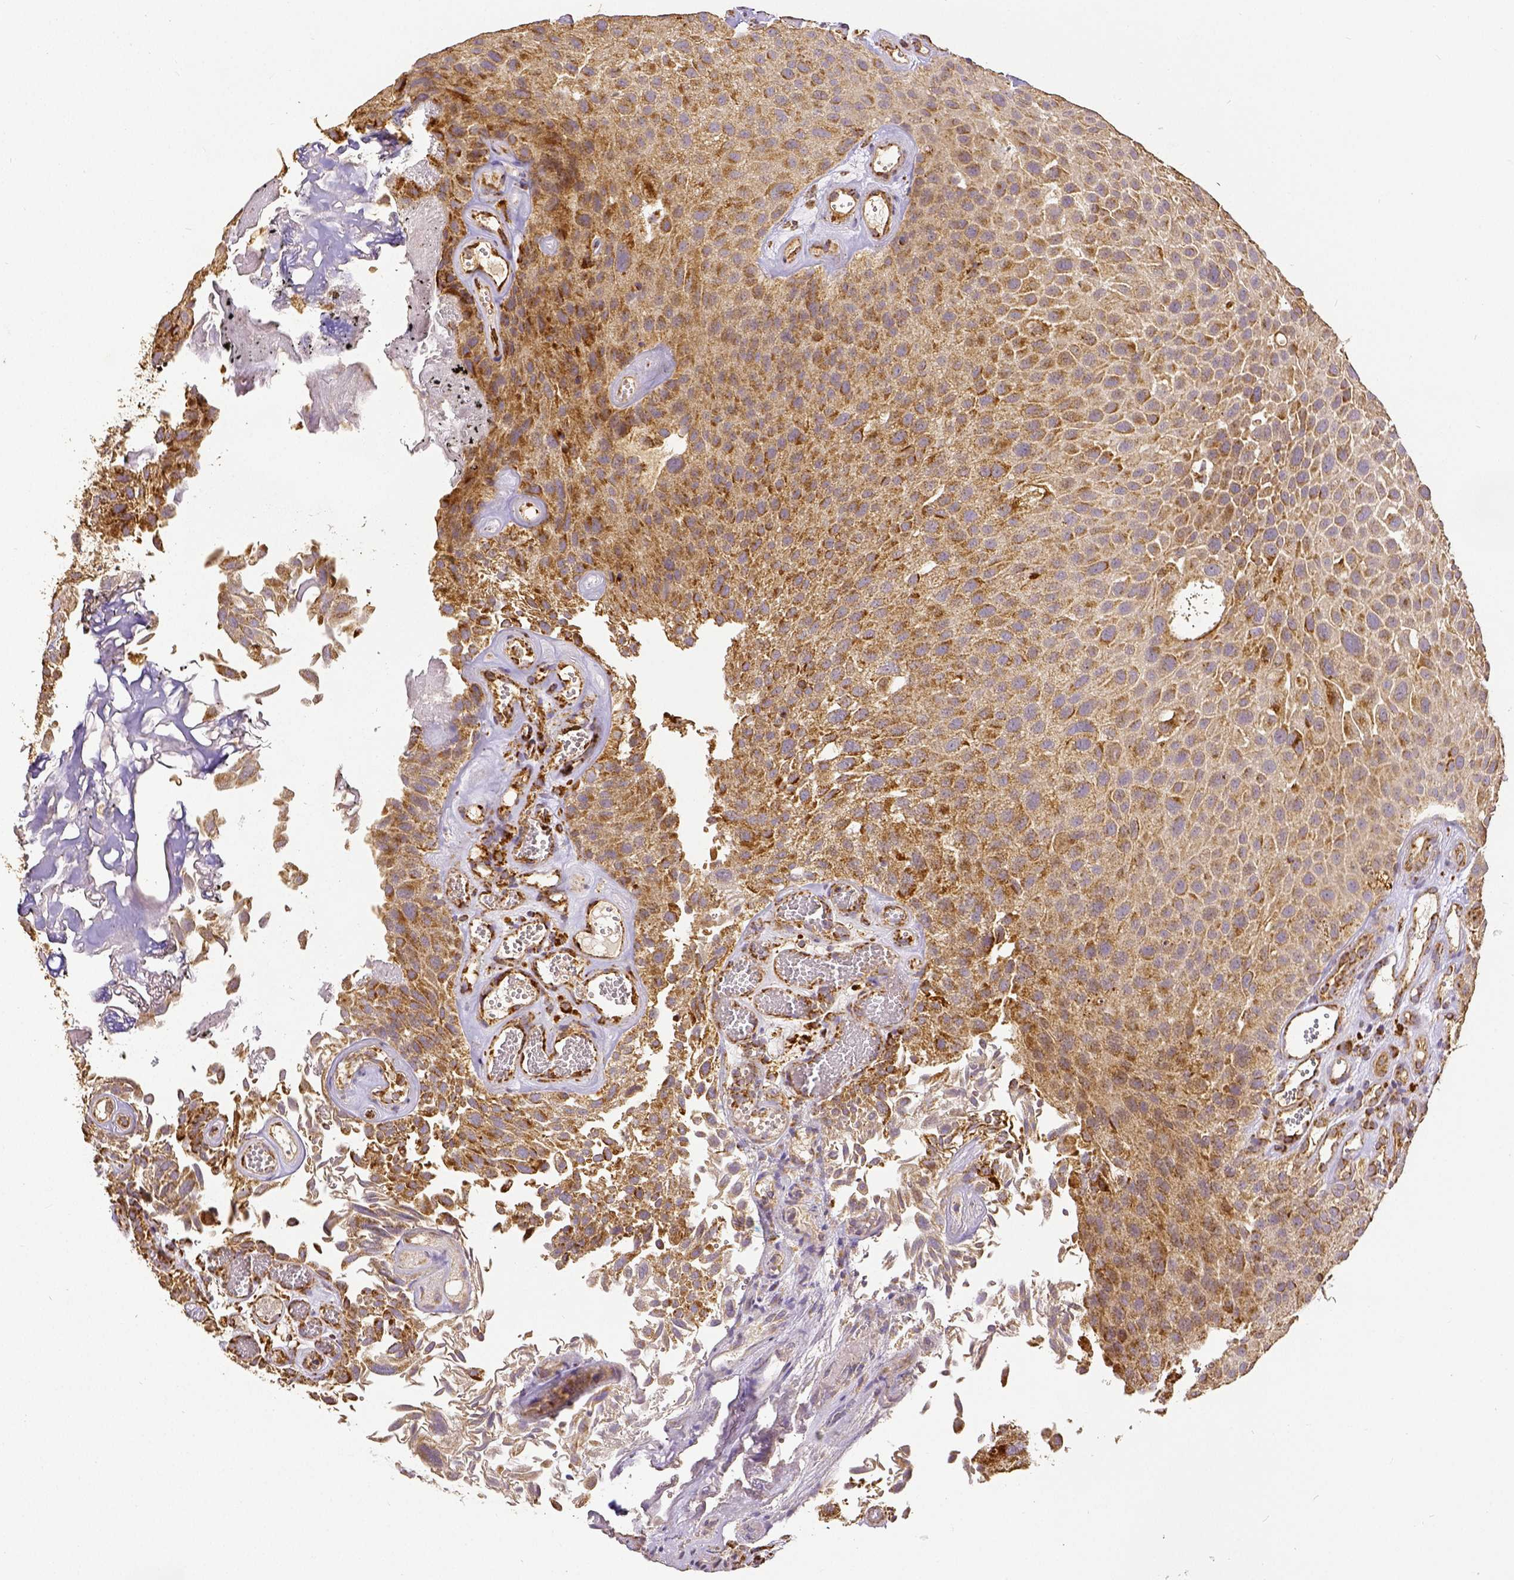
{"staining": {"intensity": "weak", "quantity": ">75%", "location": "cytoplasmic/membranous"}, "tissue": "urothelial cancer", "cell_type": "Tumor cells", "image_type": "cancer", "snomed": [{"axis": "morphology", "description": "Urothelial carcinoma, Low grade"}, {"axis": "topography", "description": "Urinary bladder"}], "caption": "IHC photomicrograph of human low-grade urothelial carcinoma stained for a protein (brown), which demonstrates low levels of weak cytoplasmic/membranous expression in approximately >75% of tumor cells.", "gene": "SDHB", "patient": {"sex": "male", "age": 72}}